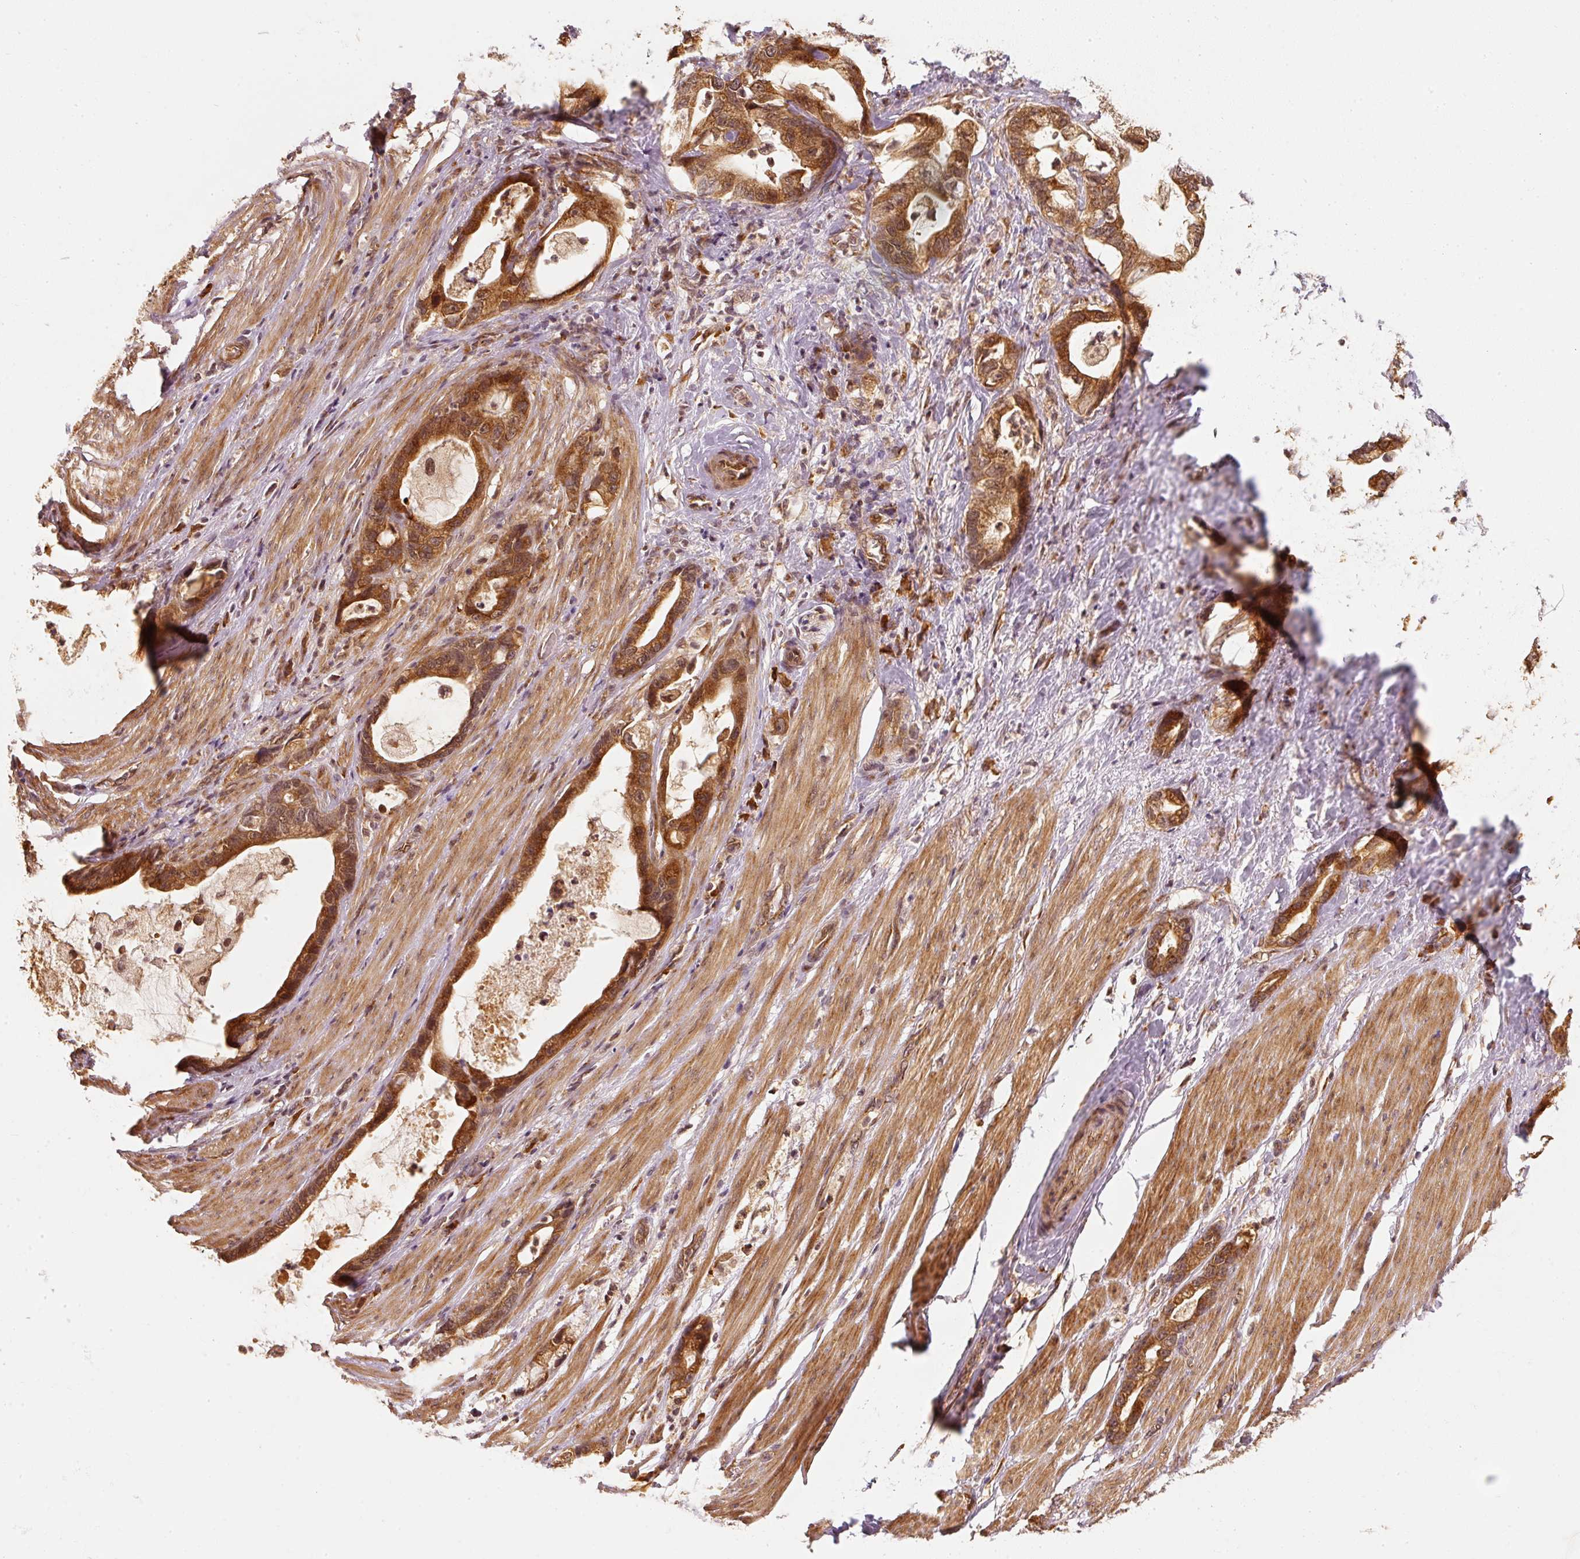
{"staining": {"intensity": "strong", "quantity": ">75%", "location": "cytoplasmic/membranous"}, "tissue": "stomach cancer", "cell_type": "Tumor cells", "image_type": "cancer", "snomed": [{"axis": "morphology", "description": "Adenocarcinoma, NOS"}, {"axis": "topography", "description": "Stomach"}], "caption": "Immunohistochemistry (DAB) staining of adenocarcinoma (stomach) displays strong cytoplasmic/membranous protein positivity in about >75% of tumor cells. Immunohistochemistry (ihc) stains the protein in brown and the nuclei are stained blue.", "gene": "EEF1A2", "patient": {"sex": "male", "age": 55}}